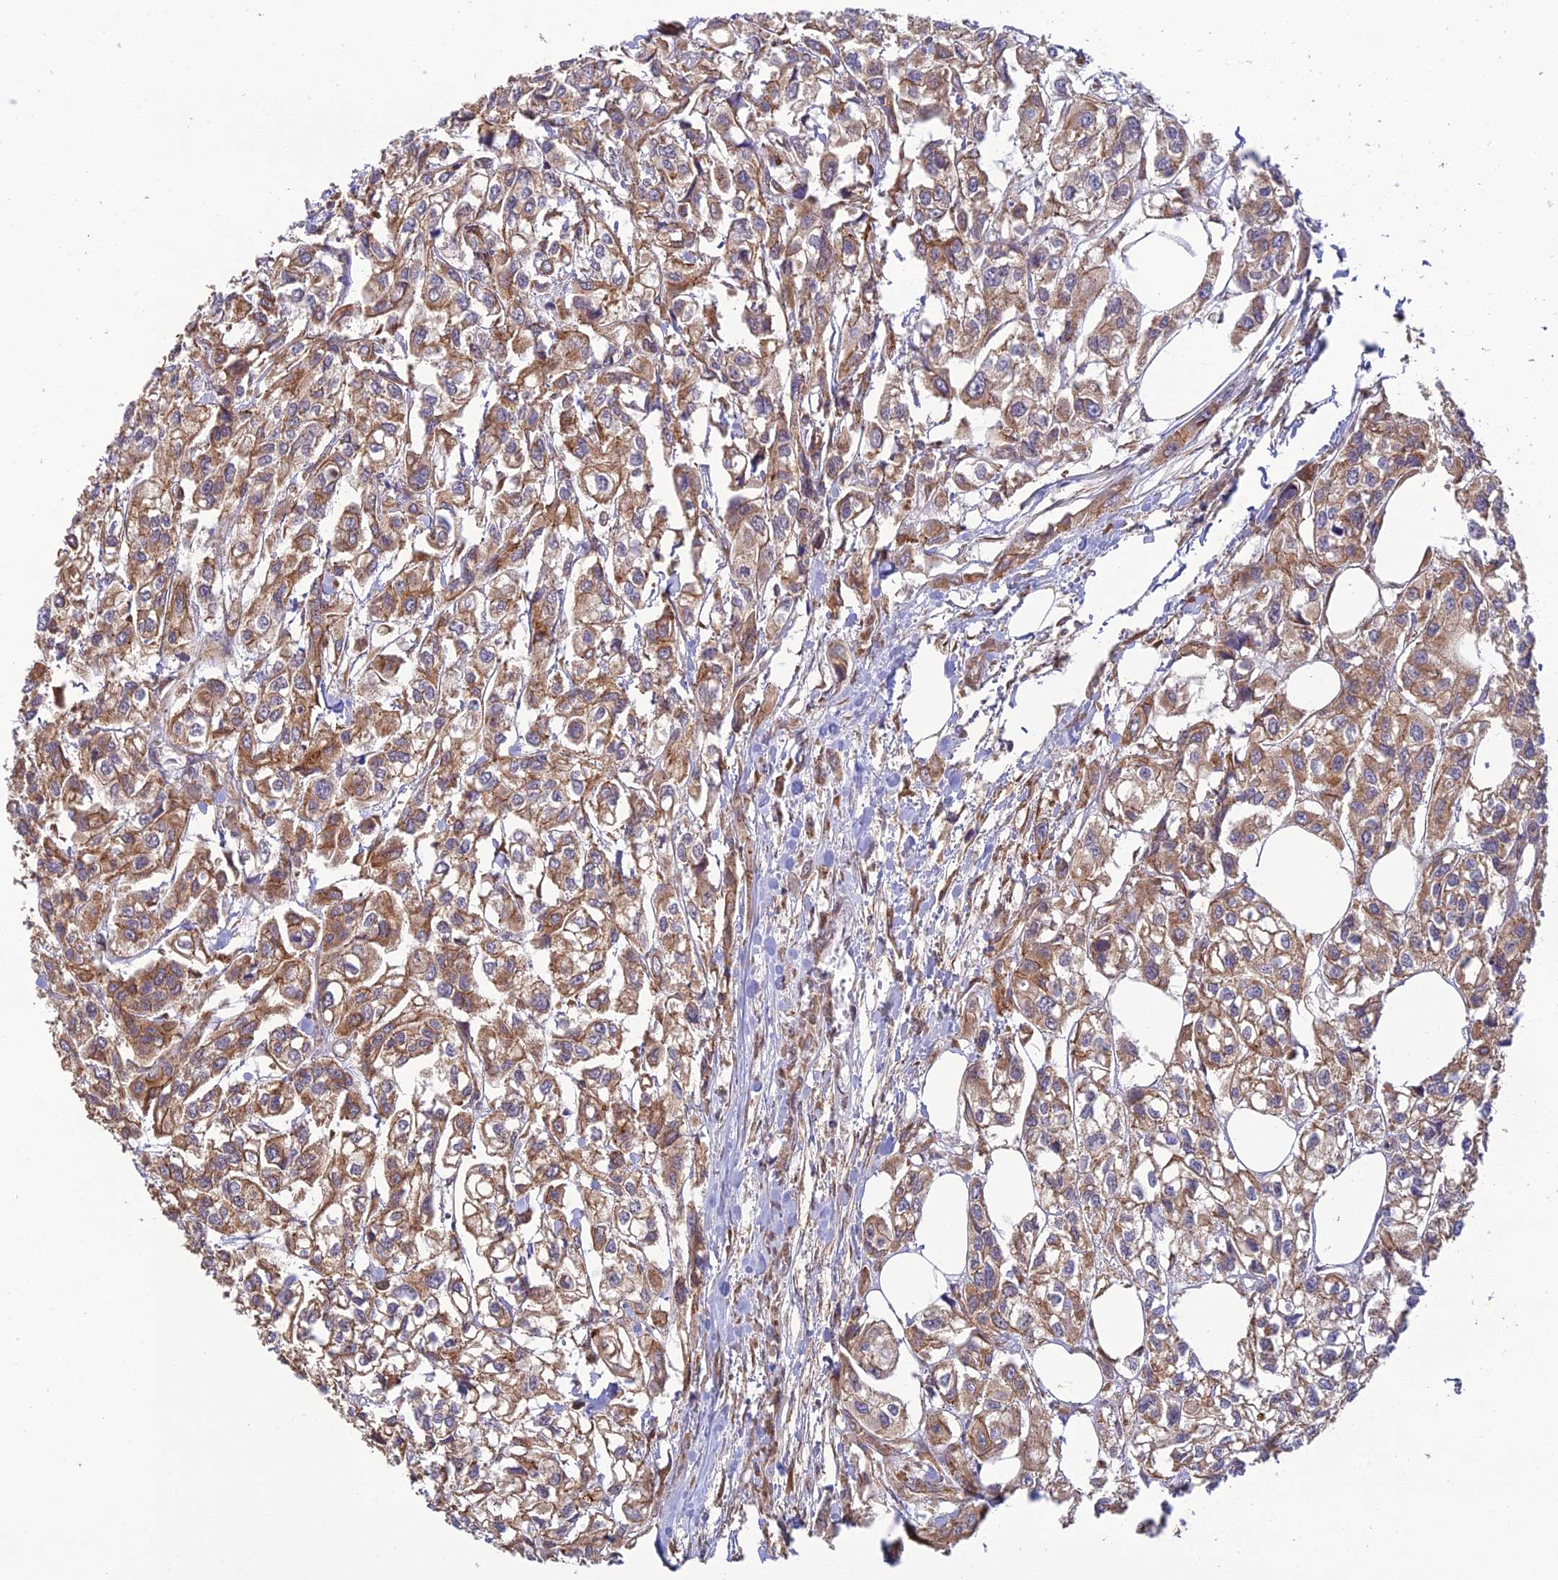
{"staining": {"intensity": "moderate", "quantity": ">75%", "location": "cytoplasmic/membranous"}, "tissue": "urothelial cancer", "cell_type": "Tumor cells", "image_type": "cancer", "snomed": [{"axis": "morphology", "description": "Urothelial carcinoma, High grade"}, {"axis": "topography", "description": "Urinary bladder"}], "caption": "A photomicrograph showing moderate cytoplasmic/membranous expression in approximately >75% of tumor cells in urothelial carcinoma (high-grade), as visualized by brown immunohistochemical staining.", "gene": "MRNIP", "patient": {"sex": "male", "age": 67}}